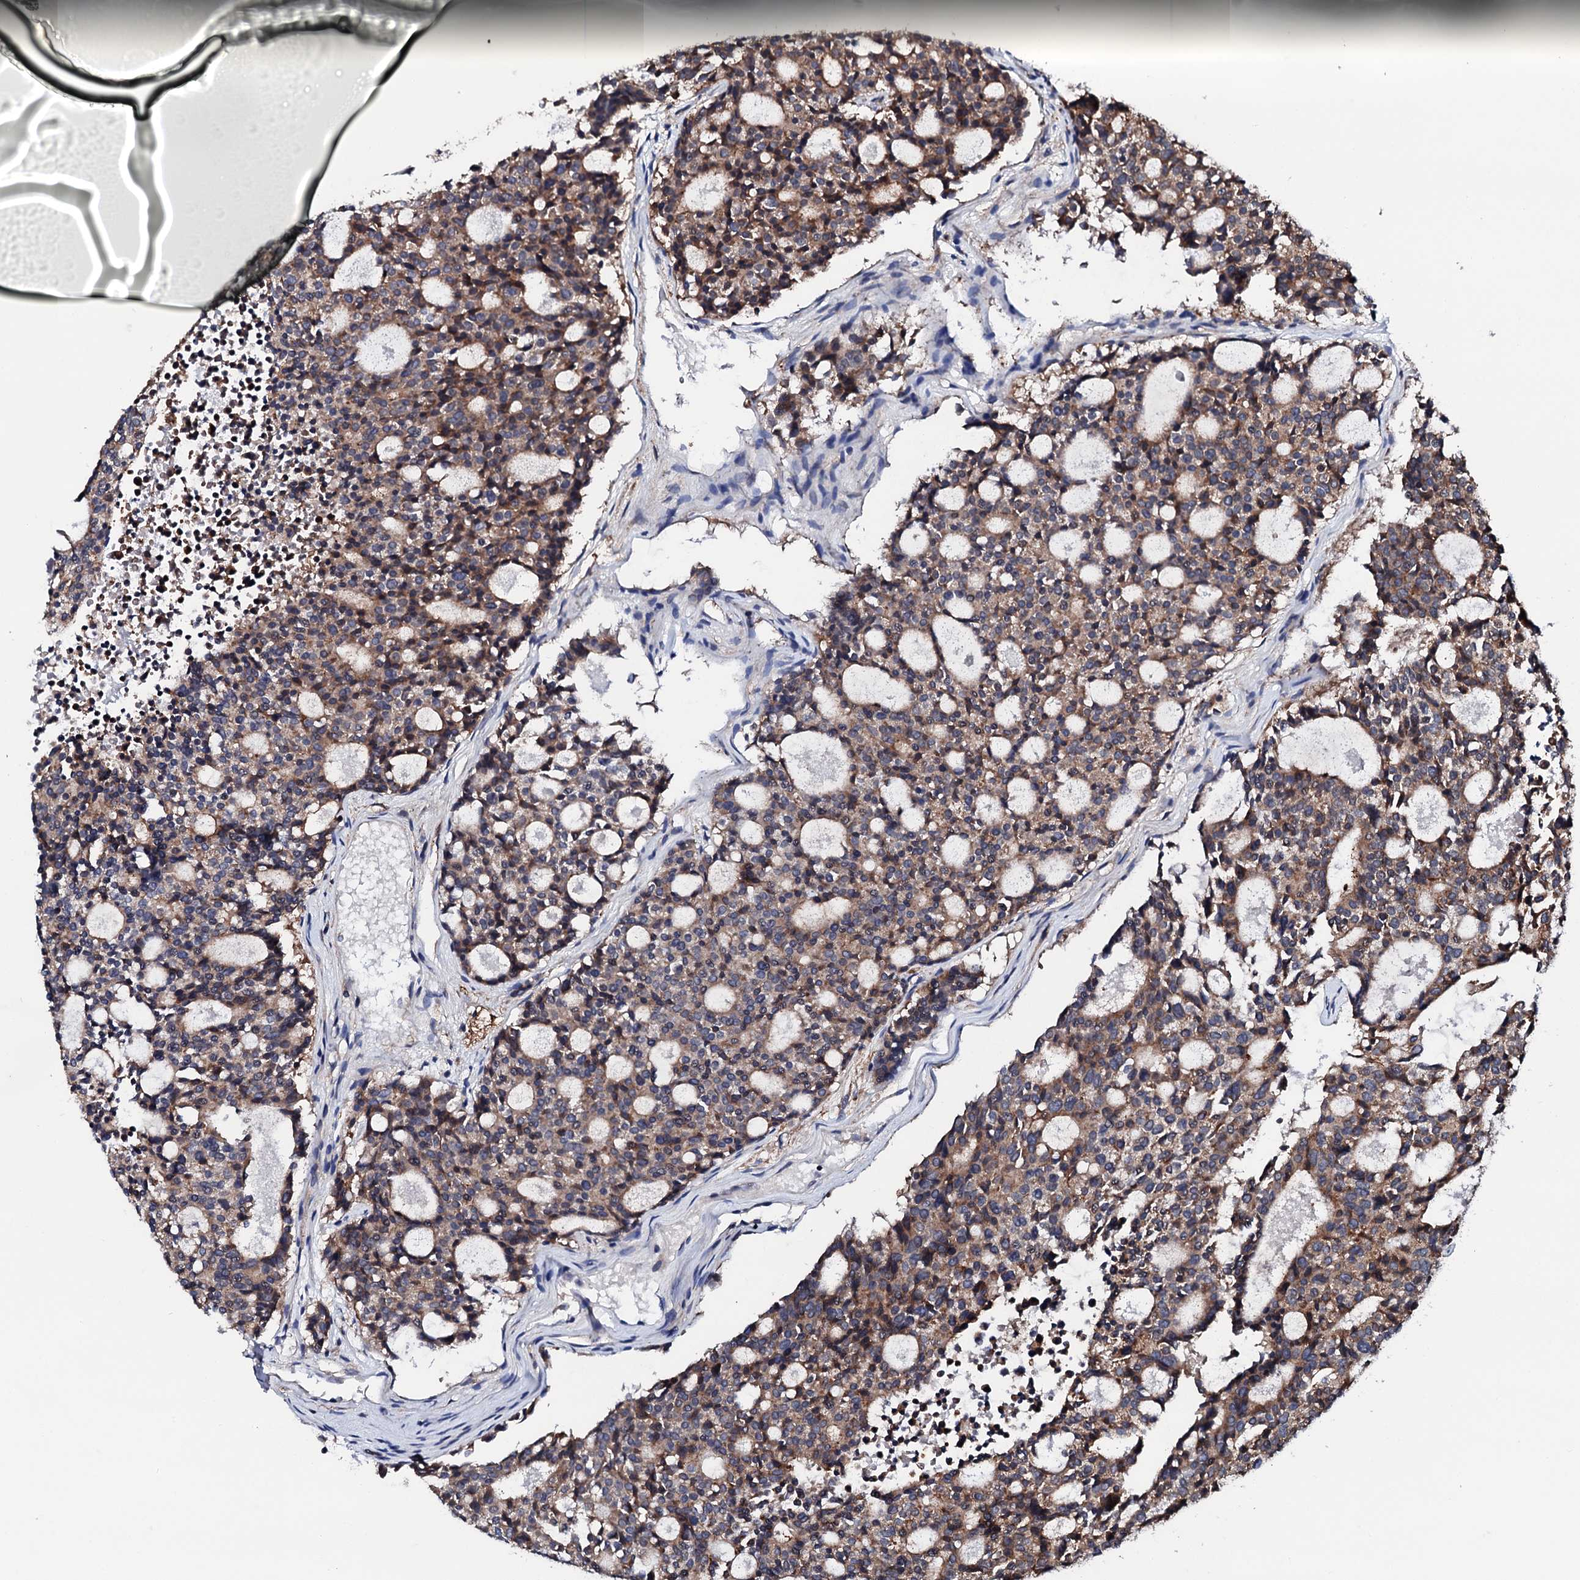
{"staining": {"intensity": "moderate", "quantity": ">75%", "location": "cytoplasmic/membranous"}, "tissue": "carcinoid", "cell_type": "Tumor cells", "image_type": "cancer", "snomed": [{"axis": "morphology", "description": "Carcinoid, malignant, NOS"}, {"axis": "topography", "description": "Pancreas"}], "caption": "Carcinoid tissue exhibits moderate cytoplasmic/membranous staining in about >75% of tumor cells The staining was performed using DAB (3,3'-diaminobenzidine) to visualize the protein expression in brown, while the nuclei were stained in blue with hematoxylin (Magnification: 20x).", "gene": "EDC3", "patient": {"sex": "female", "age": 54}}